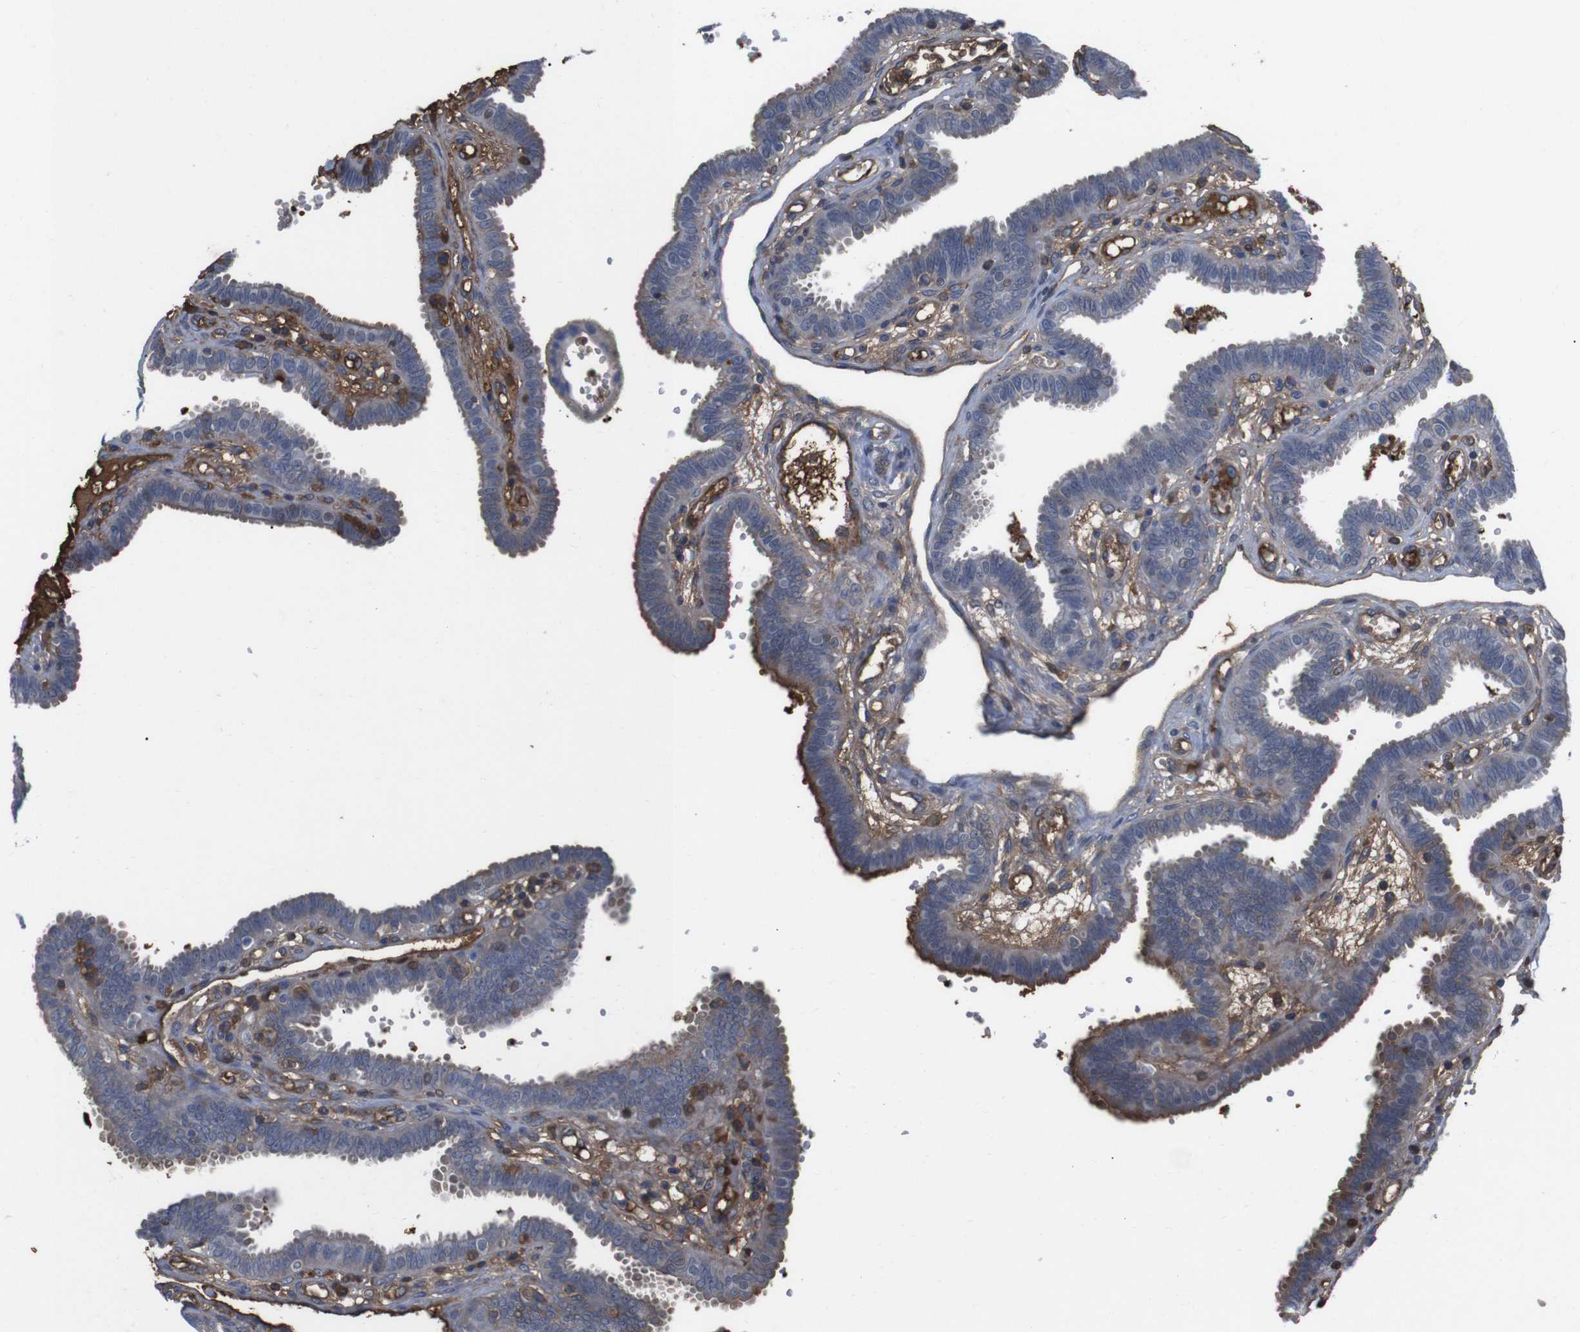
{"staining": {"intensity": "moderate", "quantity": "<25%", "location": "cytoplasmic/membranous"}, "tissue": "fallopian tube", "cell_type": "Glandular cells", "image_type": "normal", "snomed": [{"axis": "morphology", "description": "Normal tissue, NOS"}, {"axis": "topography", "description": "Fallopian tube"}], "caption": "Unremarkable fallopian tube reveals moderate cytoplasmic/membranous positivity in approximately <25% of glandular cells, visualized by immunohistochemistry.", "gene": "SPTB", "patient": {"sex": "female", "age": 32}}